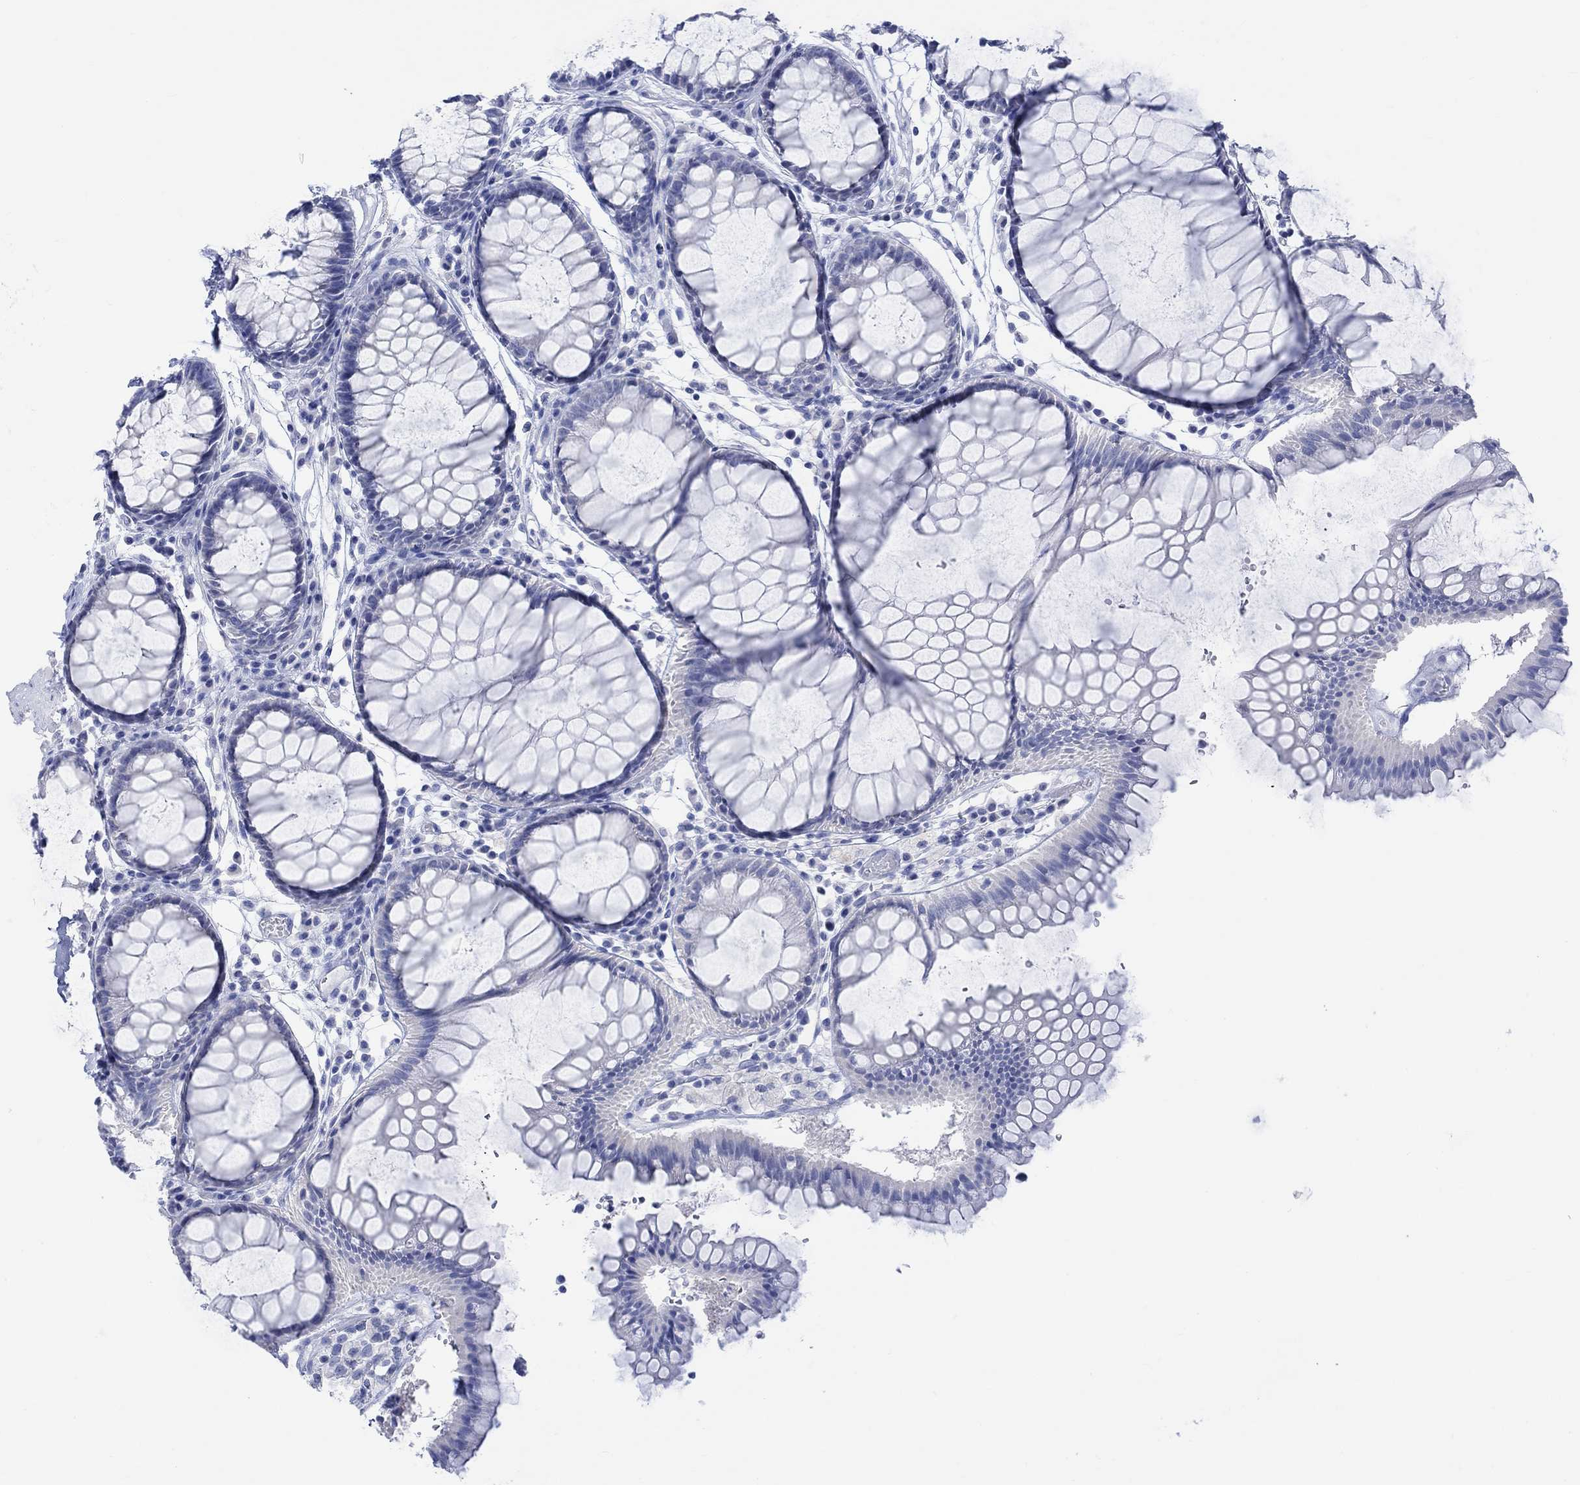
{"staining": {"intensity": "negative", "quantity": "none", "location": "none"}, "tissue": "rectum", "cell_type": "Glandular cells", "image_type": "normal", "snomed": [{"axis": "morphology", "description": "Normal tissue, NOS"}, {"axis": "topography", "description": "Rectum"}], "caption": "Rectum stained for a protein using immunohistochemistry shows no staining glandular cells.", "gene": "CALCA", "patient": {"sex": "female", "age": 68}}